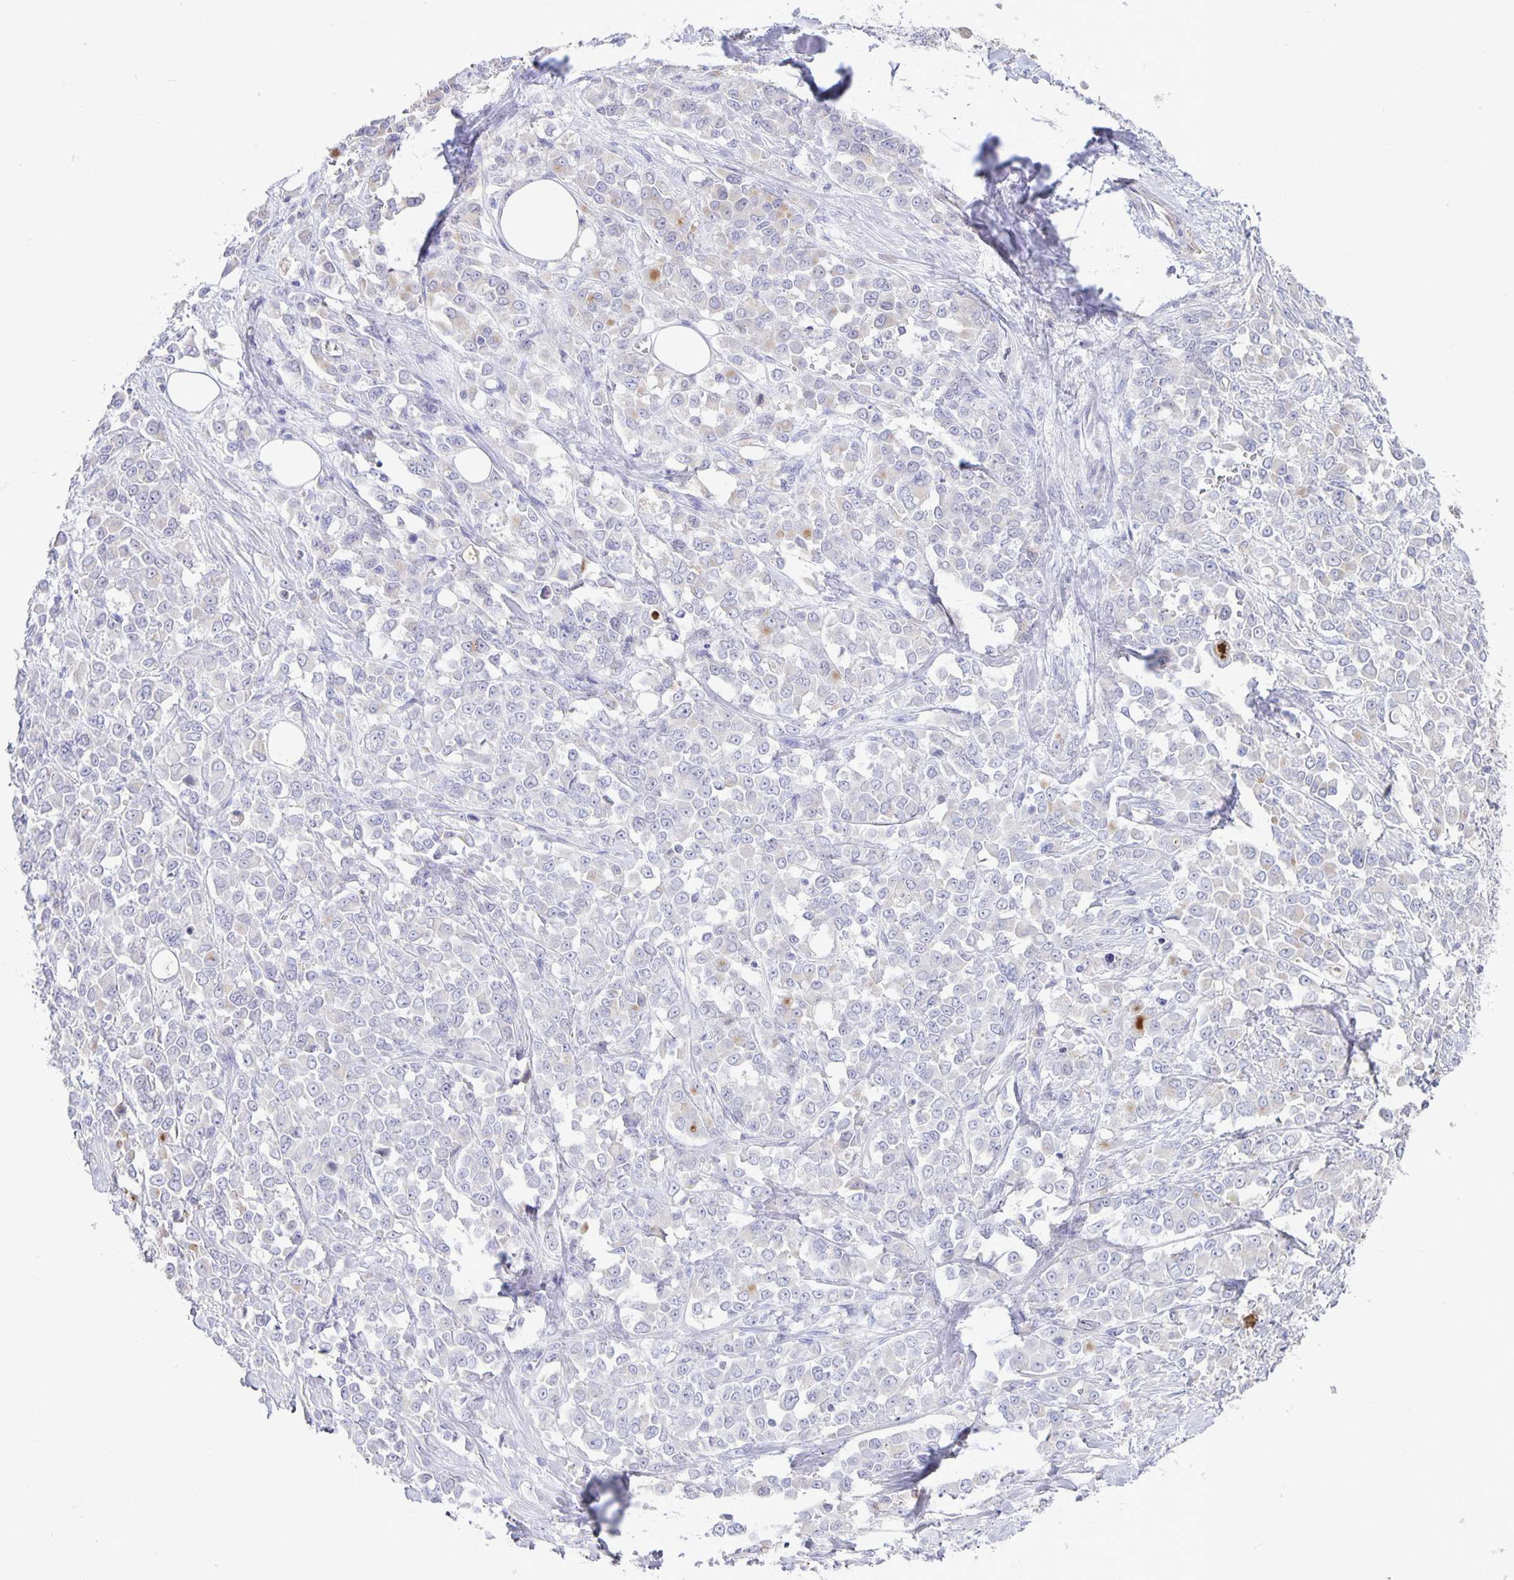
{"staining": {"intensity": "negative", "quantity": "none", "location": "none"}, "tissue": "stomach cancer", "cell_type": "Tumor cells", "image_type": "cancer", "snomed": [{"axis": "morphology", "description": "Adenocarcinoma, NOS"}, {"axis": "topography", "description": "Stomach"}], "caption": "DAB (3,3'-diaminobenzidine) immunohistochemical staining of human adenocarcinoma (stomach) shows no significant expression in tumor cells.", "gene": "ERMN", "patient": {"sex": "female", "age": 76}}